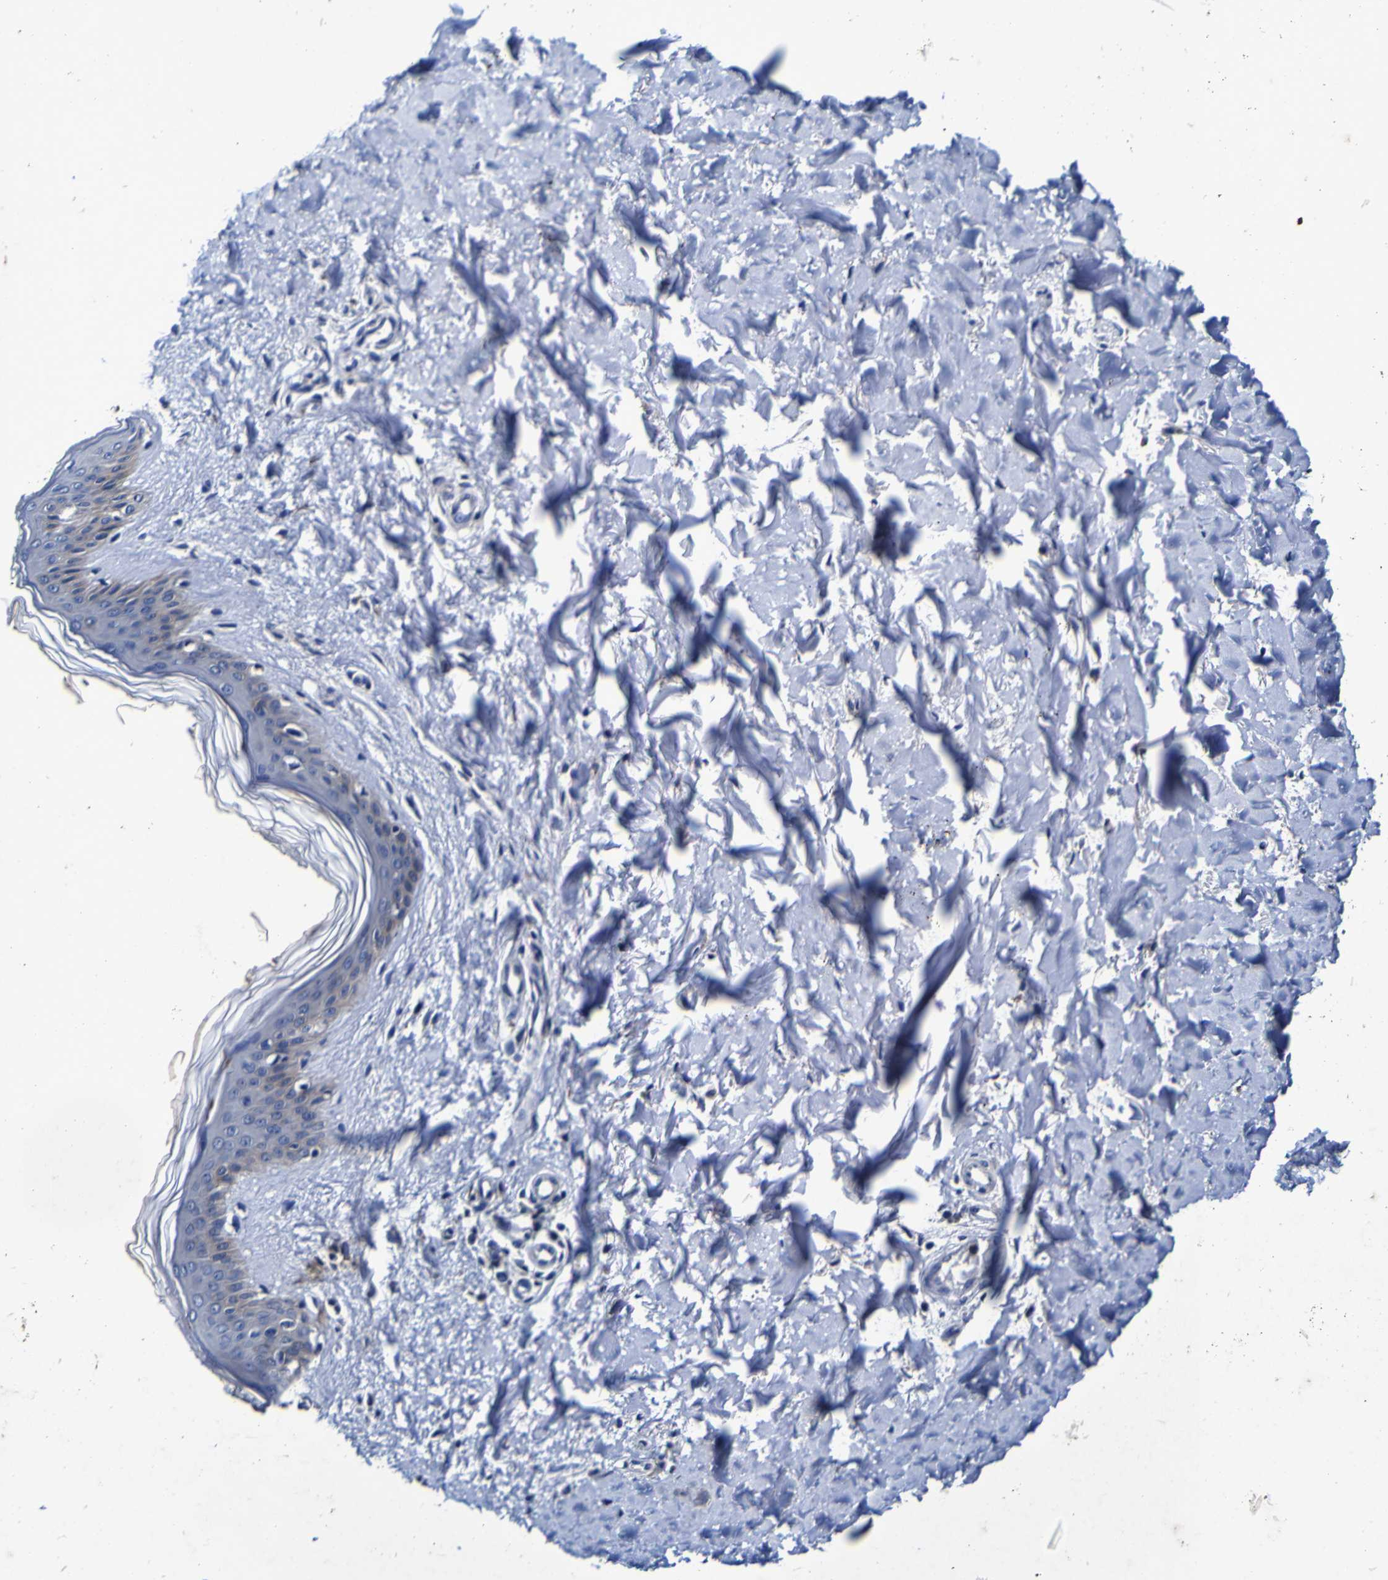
{"staining": {"intensity": "negative", "quantity": "none", "location": "none"}, "tissue": "skin", "cell_type": "Fibroblasts", "image_type": "normal", "snomed": [{"axis": "morphology", "description": "Normal tissue, NOS"}, {"axis": "topography", "description": "Skin"}], "caption": "Immunohistochemical staining of unremarkable skin demonstrates no significant positivity in fibroblasts. (Brightfield microscopy of DAB (3,3'-diaminobenzidine) immunohistochemistry (IHC) at high magnification).", "gene": "PANK4", "patient": {"sex": "female", "age": 41}}